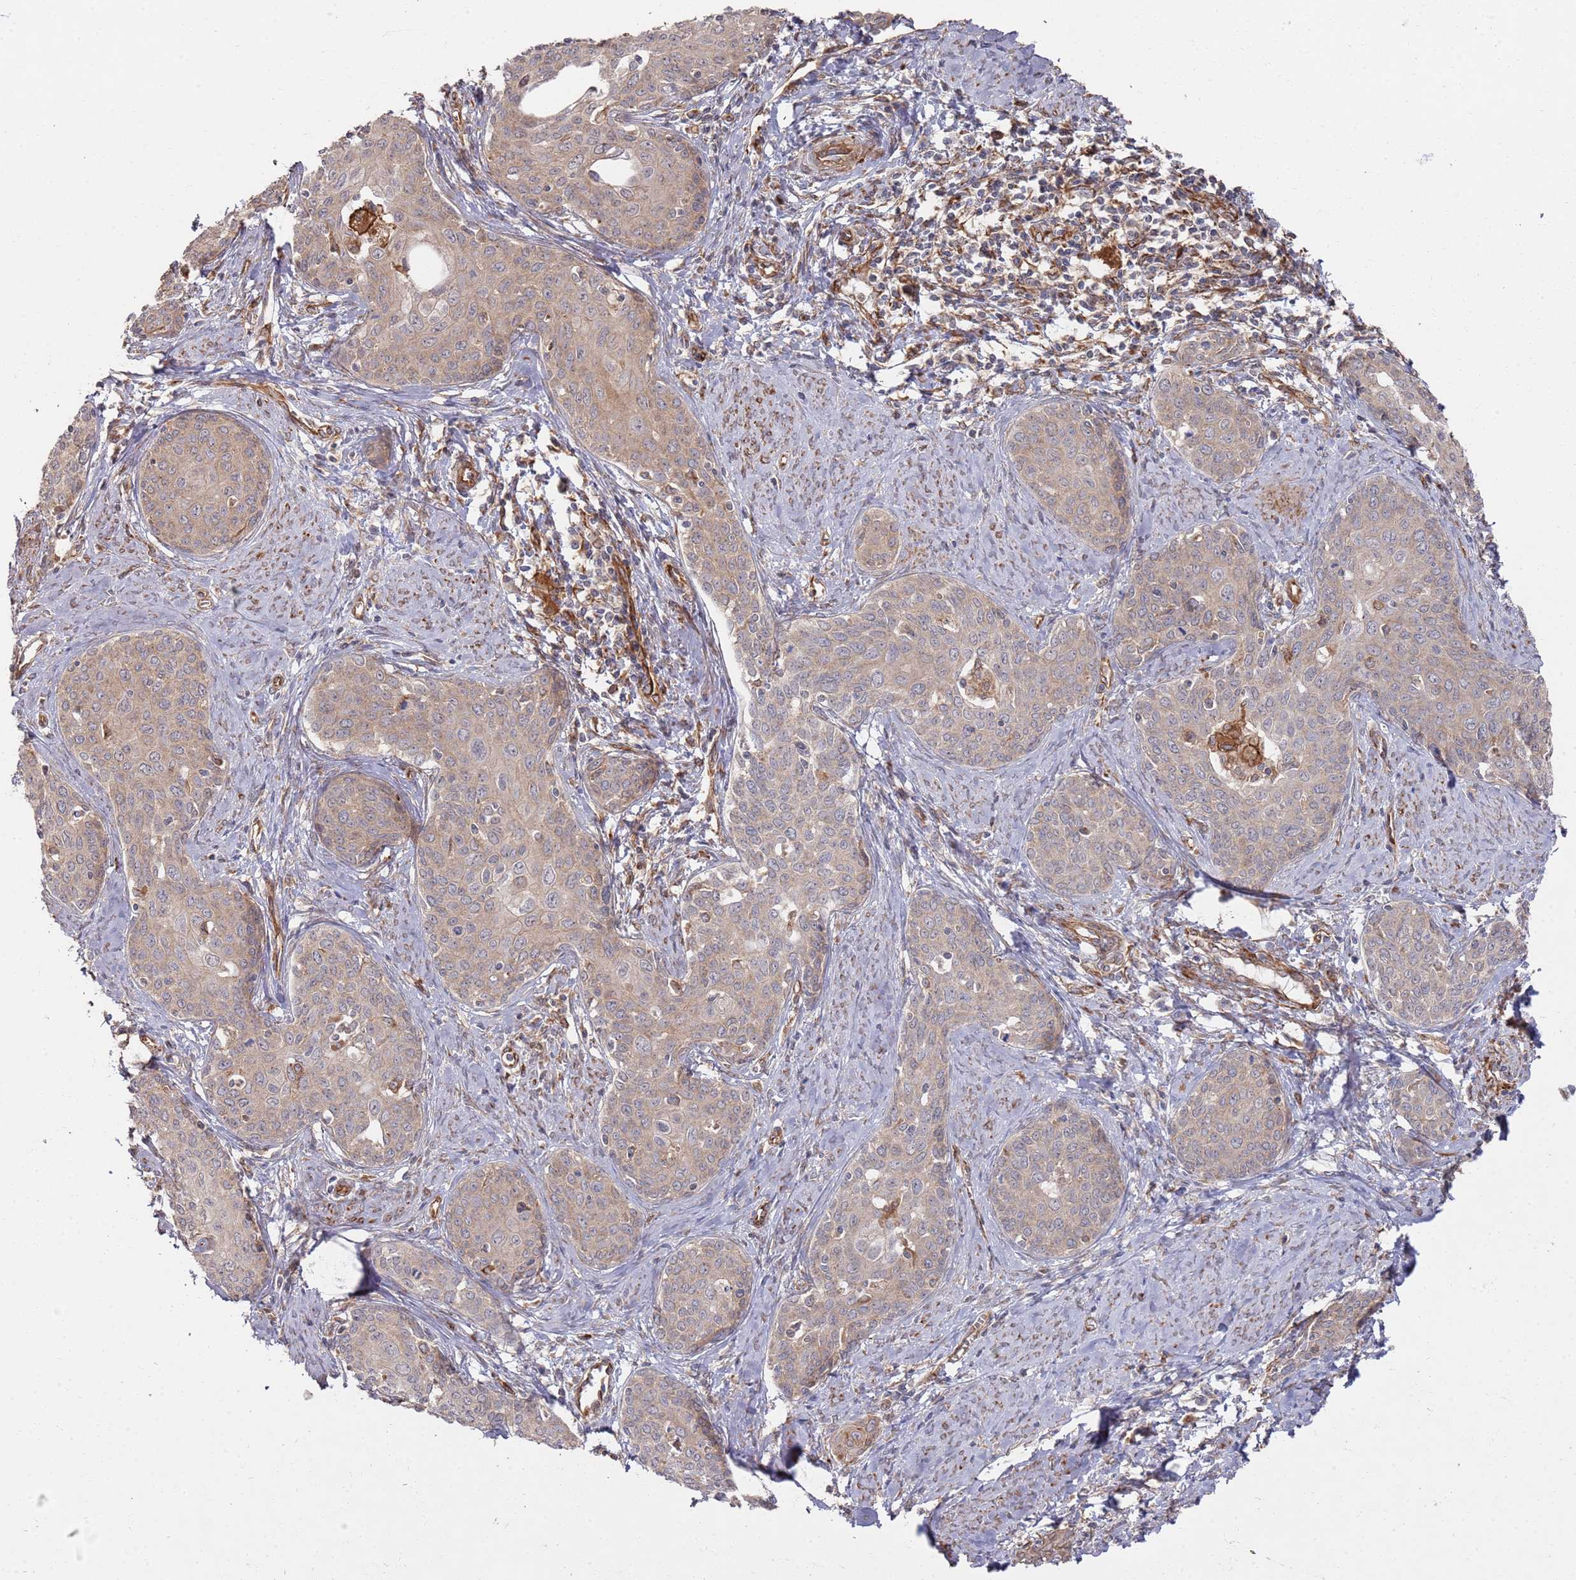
{"staining": {"intensity": "weak", "quantity": ">75%", "location": "cytoplasmic/membranous"}, "tissue": "cervical cancer", "cell_type": "Tumor cells", "image_type": "cancer", "snomed": [{"axis": "morphology", "description": "Squamous cell carcinoma, NOS"}, {"axis": "topography", "description": "Cervix"}], "caption": "An image showing weak cytoplasmic/membranous expression in approximately >75% of tumor cells in cervical cancer (squamous cell carcinoma), as visualized by brown immunohistochemical staining.", "gene": "PHF21A", "patient": {"sex": "female", "age": 52}}